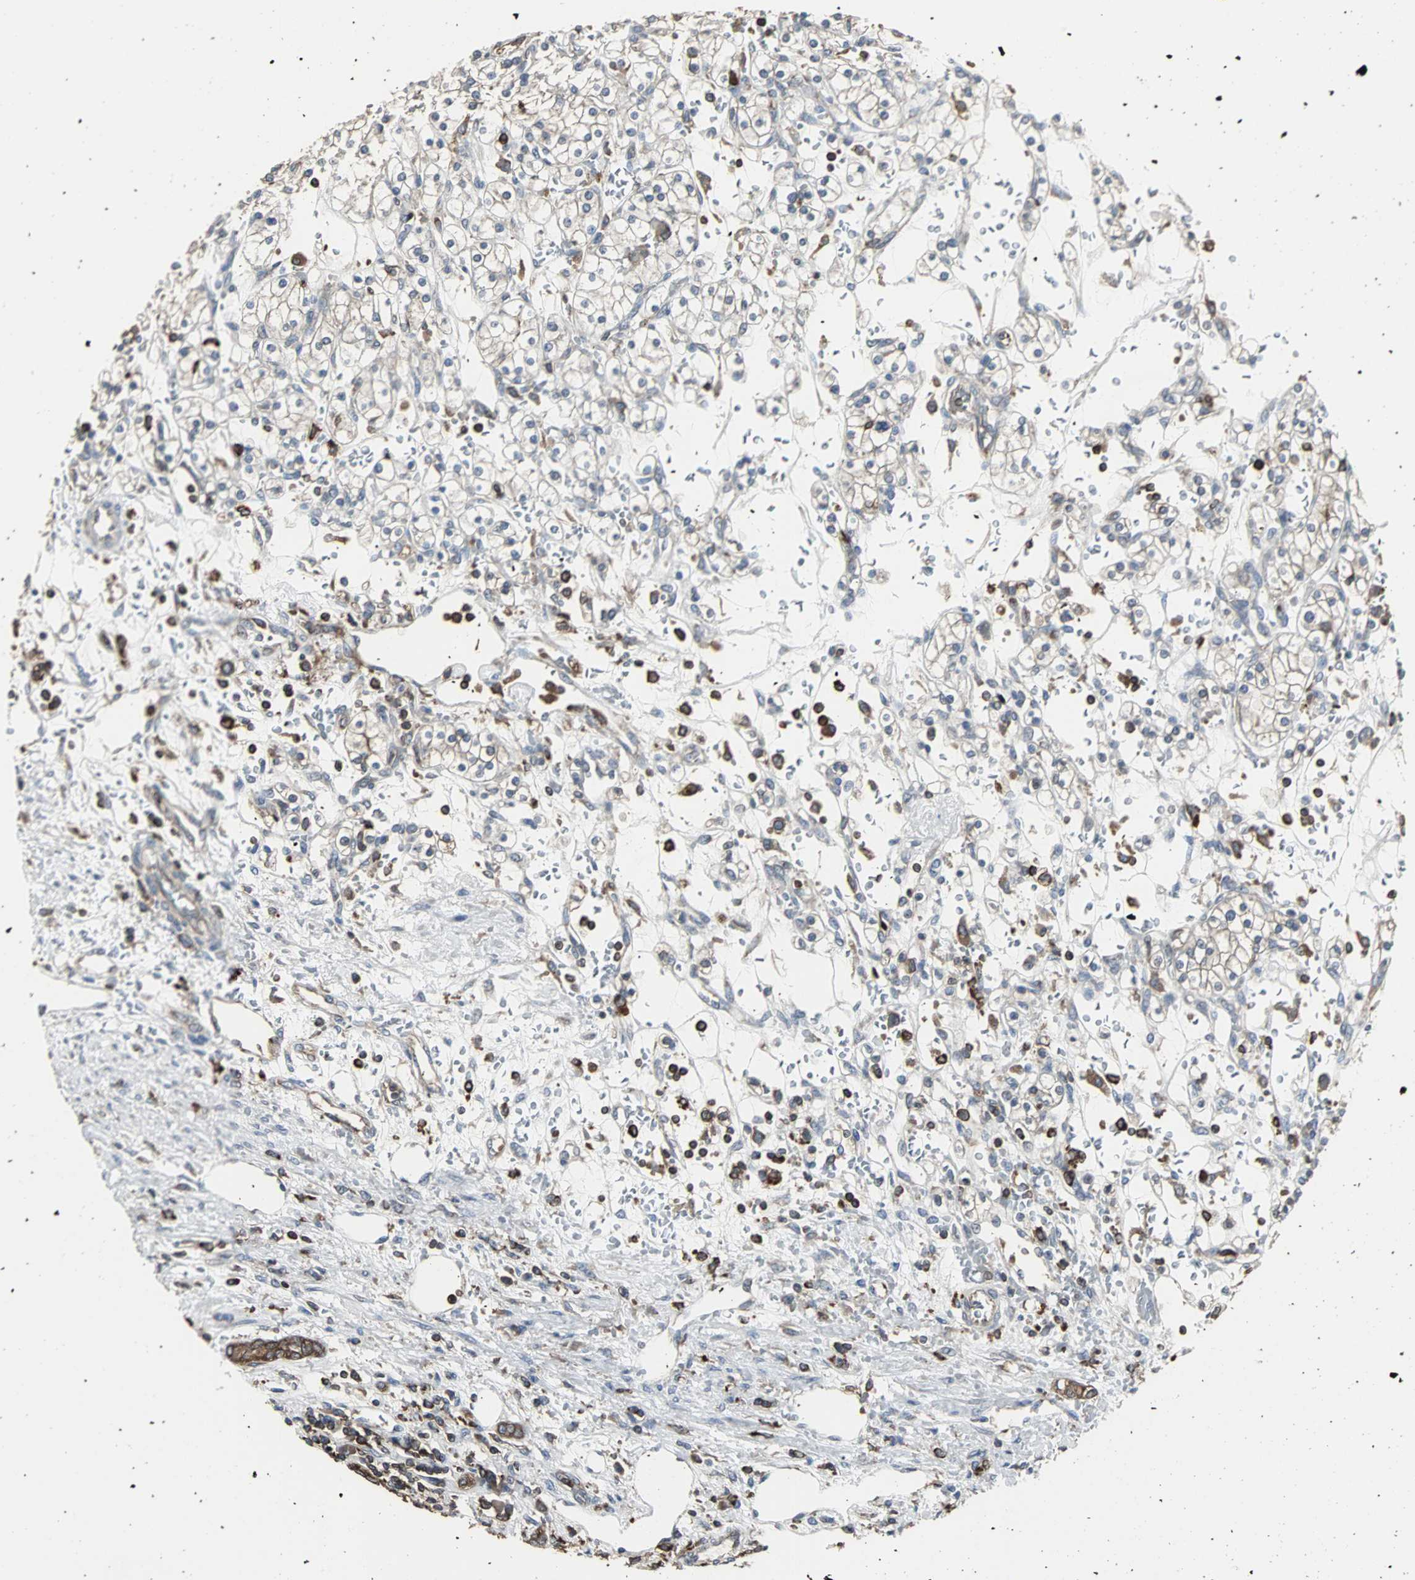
{"staining": {"intensity": "weak", "quantity": "25%-75%", "location": "cytoplasmic/membranous"}, "tissue": "renal cancer", "cell_type": "Tumor cells", "image_type": "cancer", "snomed": [{"axis": "morphology", "description": "Normal tissue, NOS"}, {"axis": "morphology", "description": "Adenocarcinoma, NOS"}, {"axis": "topography", "description": "Kidney"}], "caption": "Immunohistochemical staining of human renal adenocarcinoma exhibits weak cytoplasmic/membranous protein expression in approximately 25%-75% of tumor cells.", "gene": "LRRFIP1", "patient": {"sex": "female", "age": 55}}